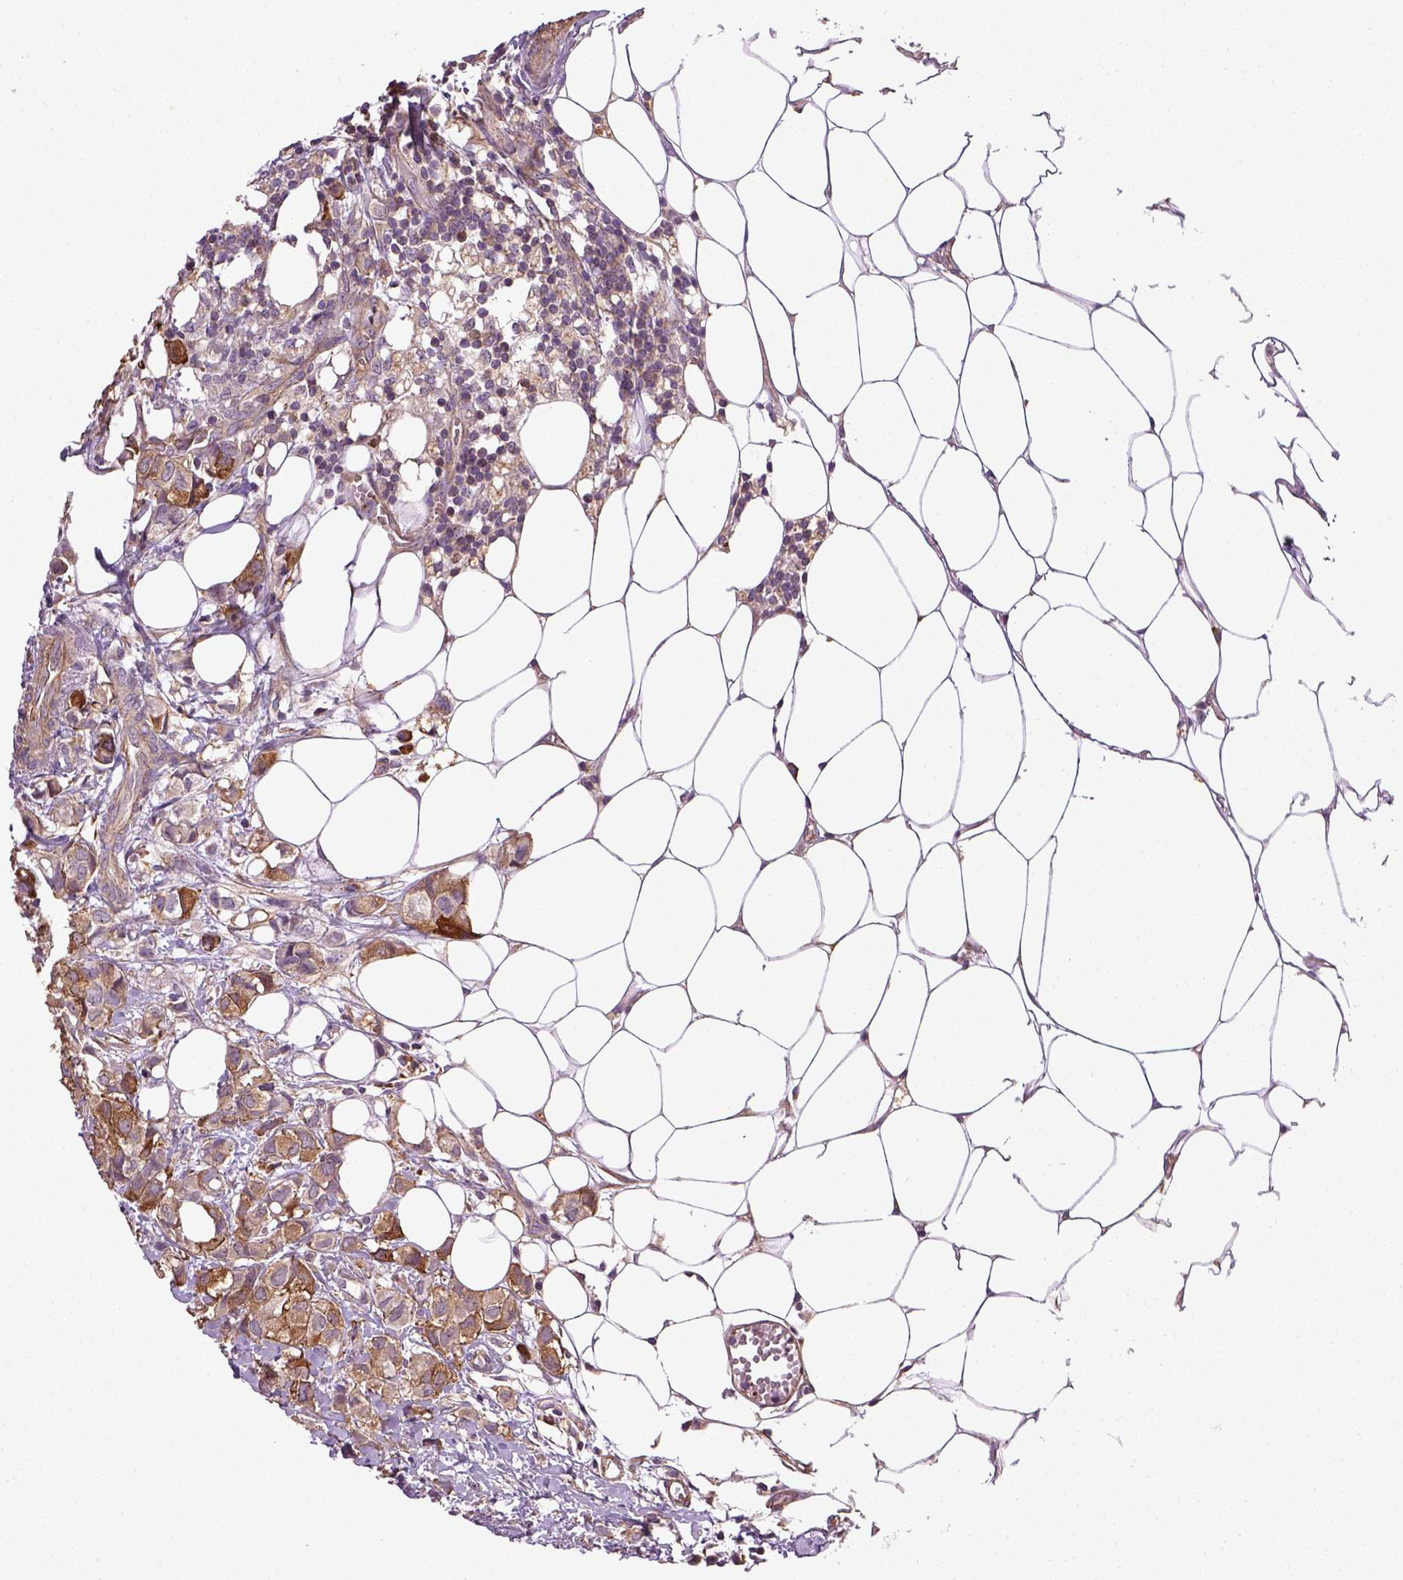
{"staining": {"intensity": "moderate", "quantity": ">75%", "location": "cytoplasmic/membranous"}, "tissue": "breast cancer", "cell_type": "Tumor cells", "image_type": "cancer", "snomed": [{"axis": "morphology", "description": "Duct carcinoma"}, {"axis": "topography", "description": "Breast"}], "caption": "IHC photomicrograph of neoplastic tissue: human breast cancer stained using immunohistochemistry exhibits medium levels of moderate protein expression localized specifically in the cytoplasmic/membranous of tumor cells, appearing as a cytoplasmic/membranous brown color.", "gene": "TPRG1", "patient": {"sex": "female", "age": 85}}